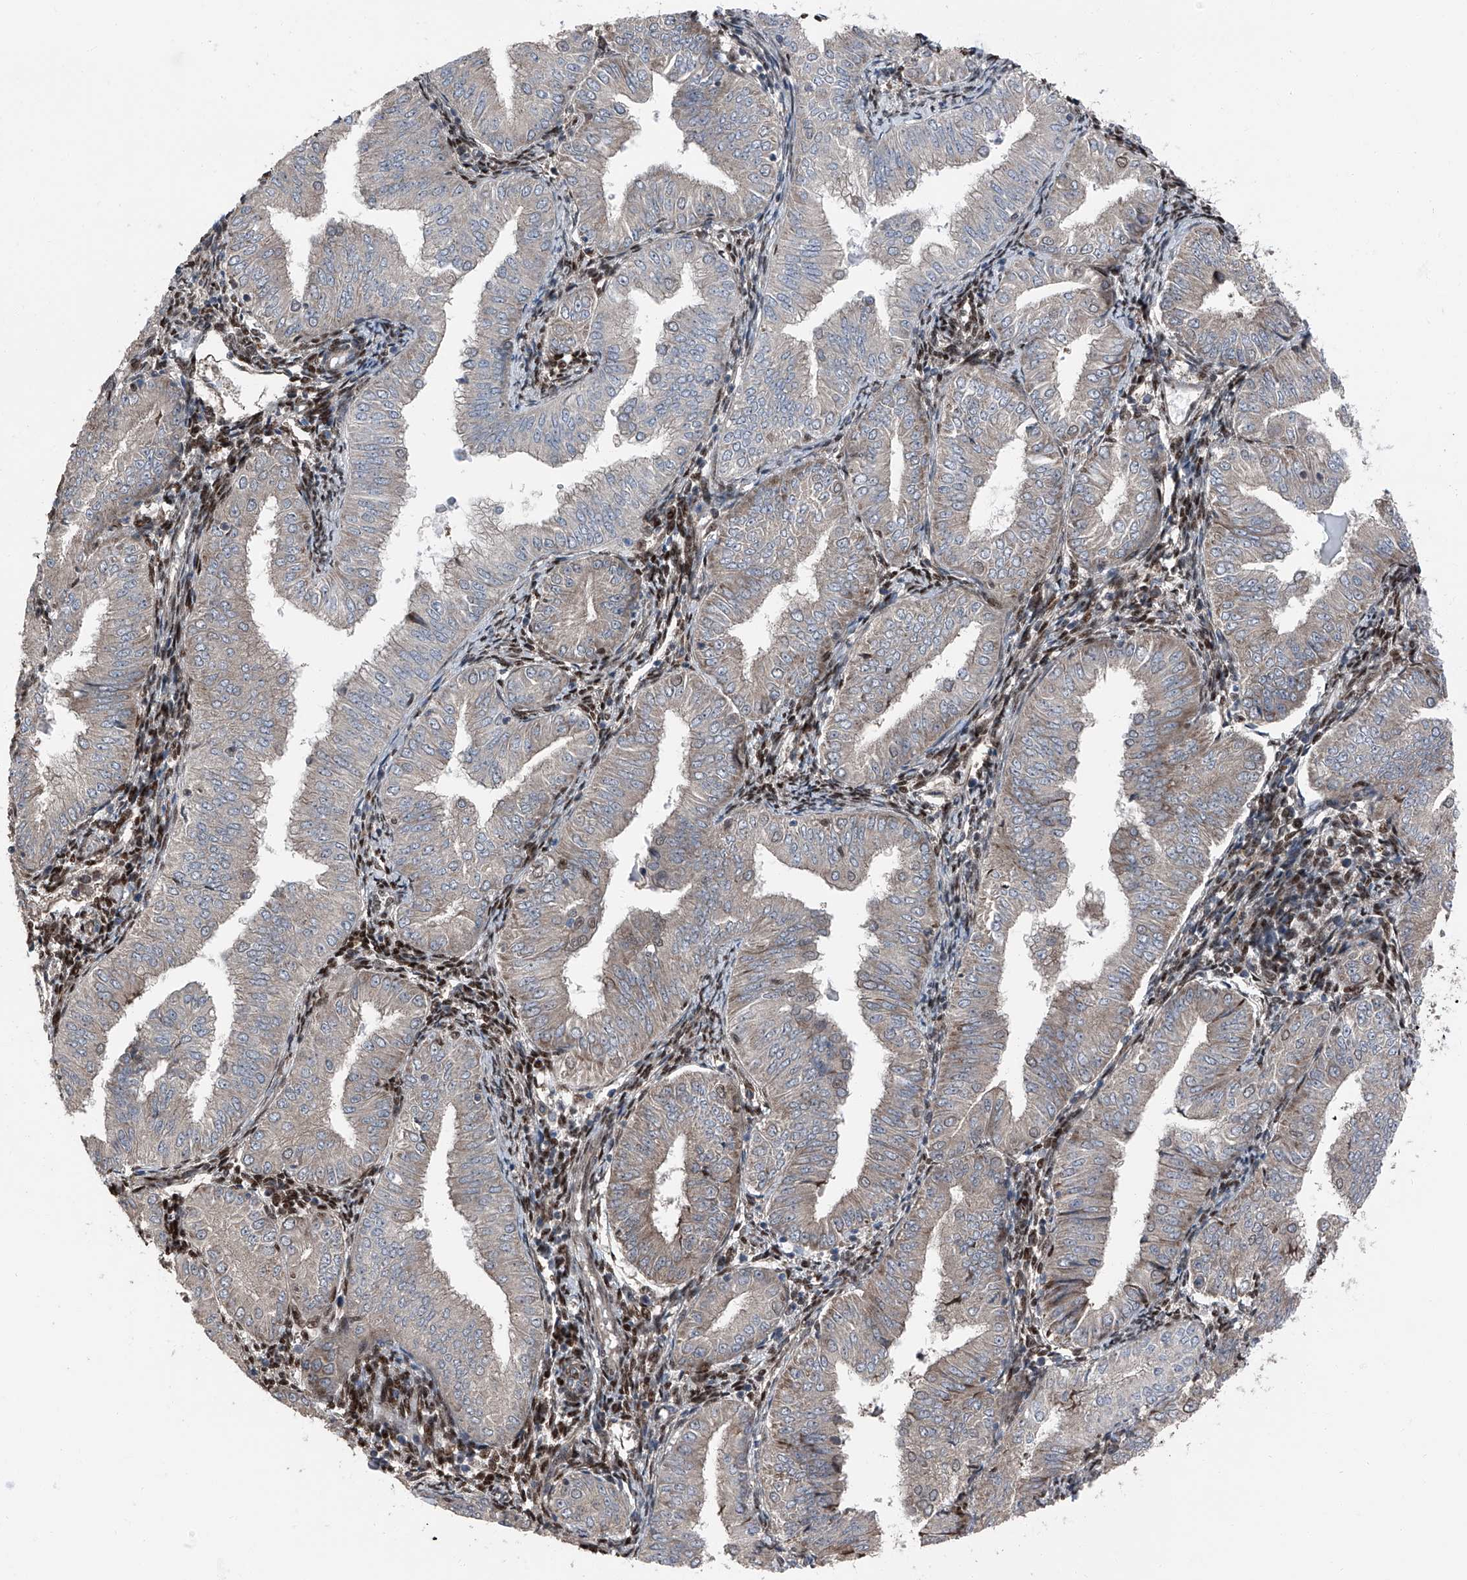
{"staining": {"intensity": "moderate", "quantity": "25%-75%", "location": "cytoplasmic/membranous"}, "tissue": "endometrial cancer", "cell_type": "Tumor cells", "image_type": "cancer", "snomed": [{"axis": "morphology", "description": "Normal tissue, NOS"}, {"axis": "morphology", "description": "Adenocarcinoma, NOS"}, {"axis": "topography", "description": "Endometrium"}], "caption": "This photomicrograph reveals immunohistochemistry (IHC) staining of endometrial adenocarcinoma, with medium moderate cytoplasmic/membranous positivity in approximately 25%-75% of tumor cells.", "gene": "FKBP5", "patient": {"sex": "female", "age": 53}}